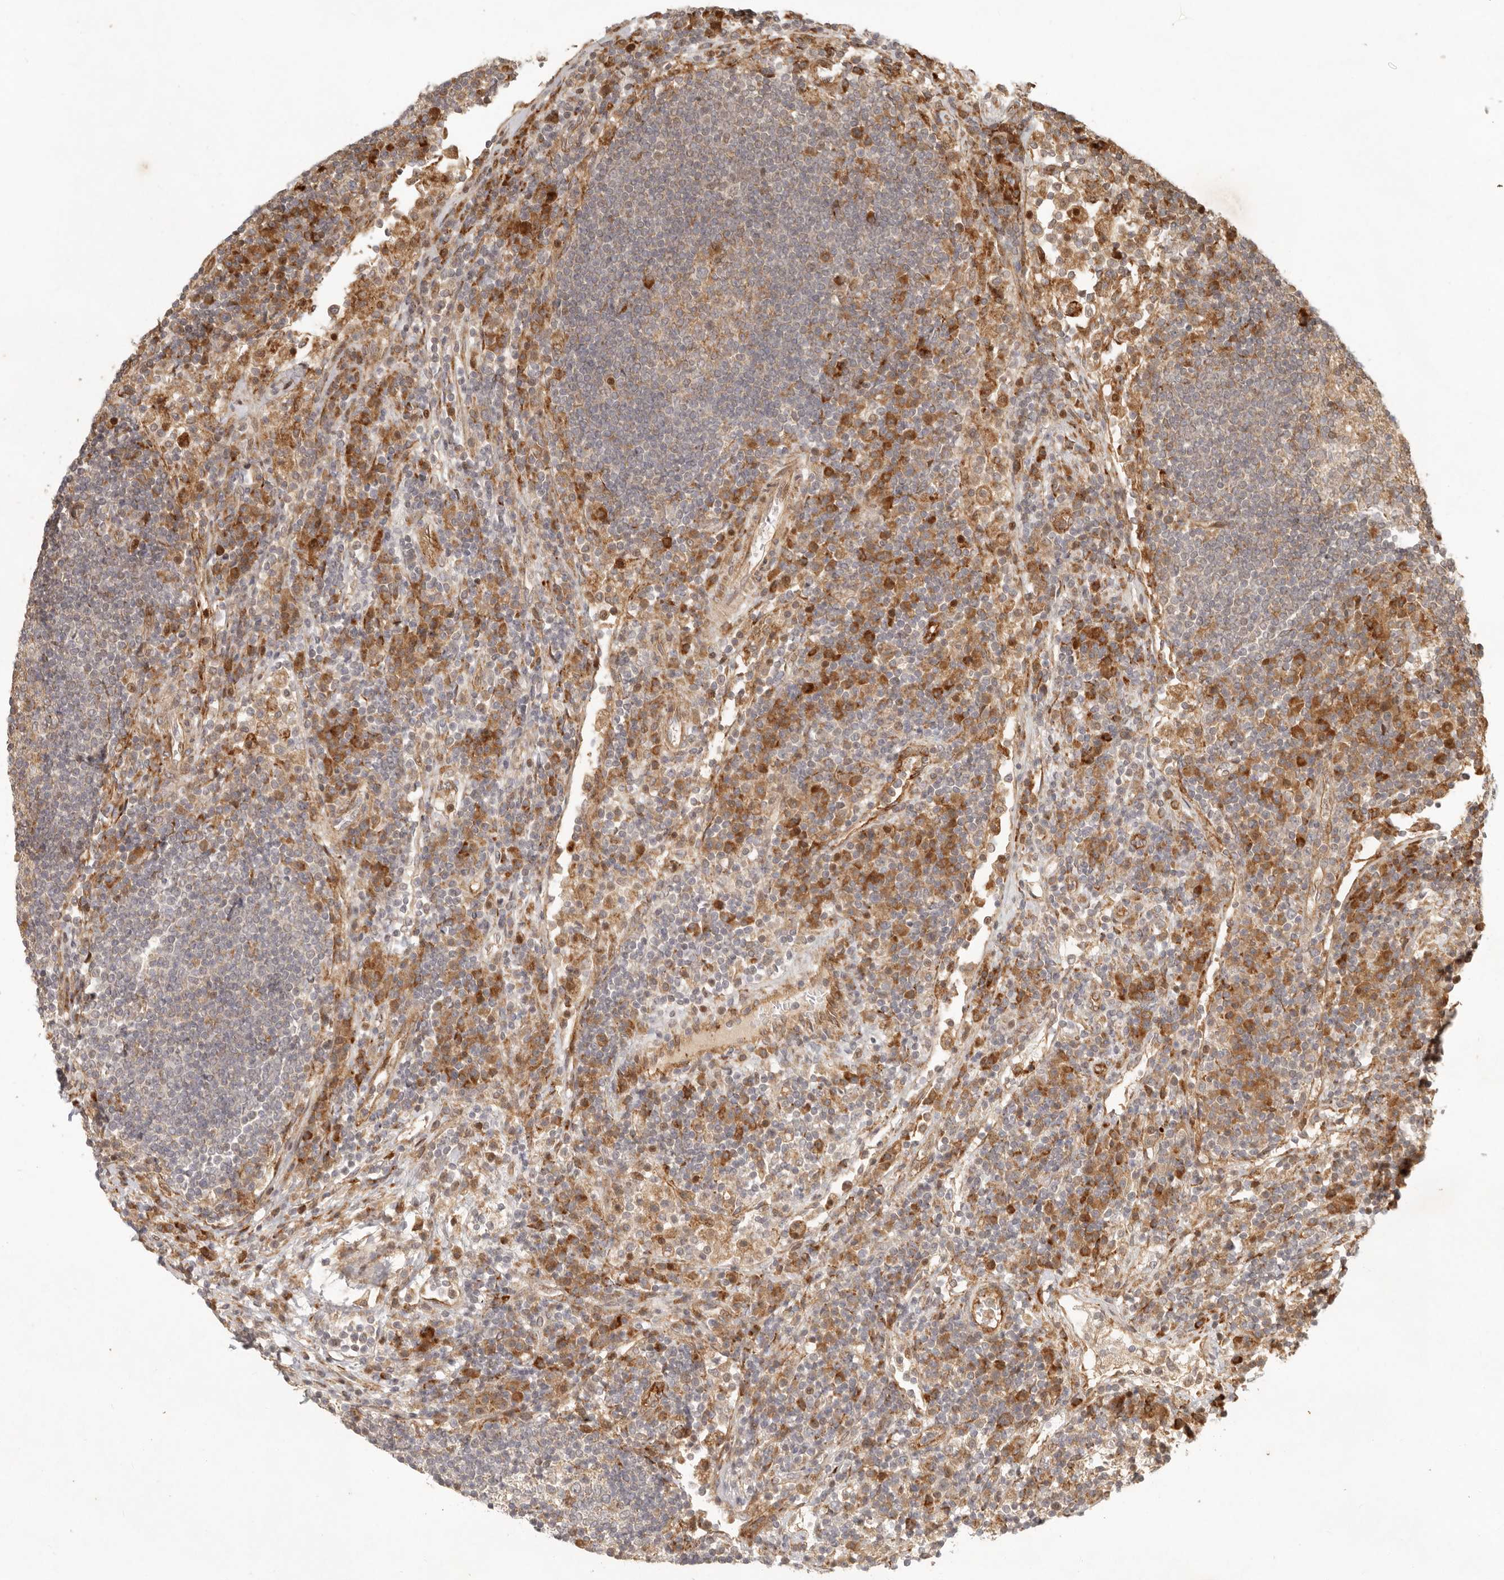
{"staining": {"intensity": "moderate", "quantity": "25%-75%", "location": "cytoplasmic/membranous"}, "tissue": "lymph node", "cell_type": "Germinal center cells", "image_type": "normal", "snomed": [{"axis": "morphology", "description": "Normal tissue, NOS"}, {"axis": "topography", "description": "Lymph node"}], "caption": "Lymph node stained with a brown dye demonstrates moderate cytoplasmic/membranous positive expression in about 25%-75% of germinal center cells.", "gene": "KLHL38", "patient": {"sex": "female", "age": 53}}